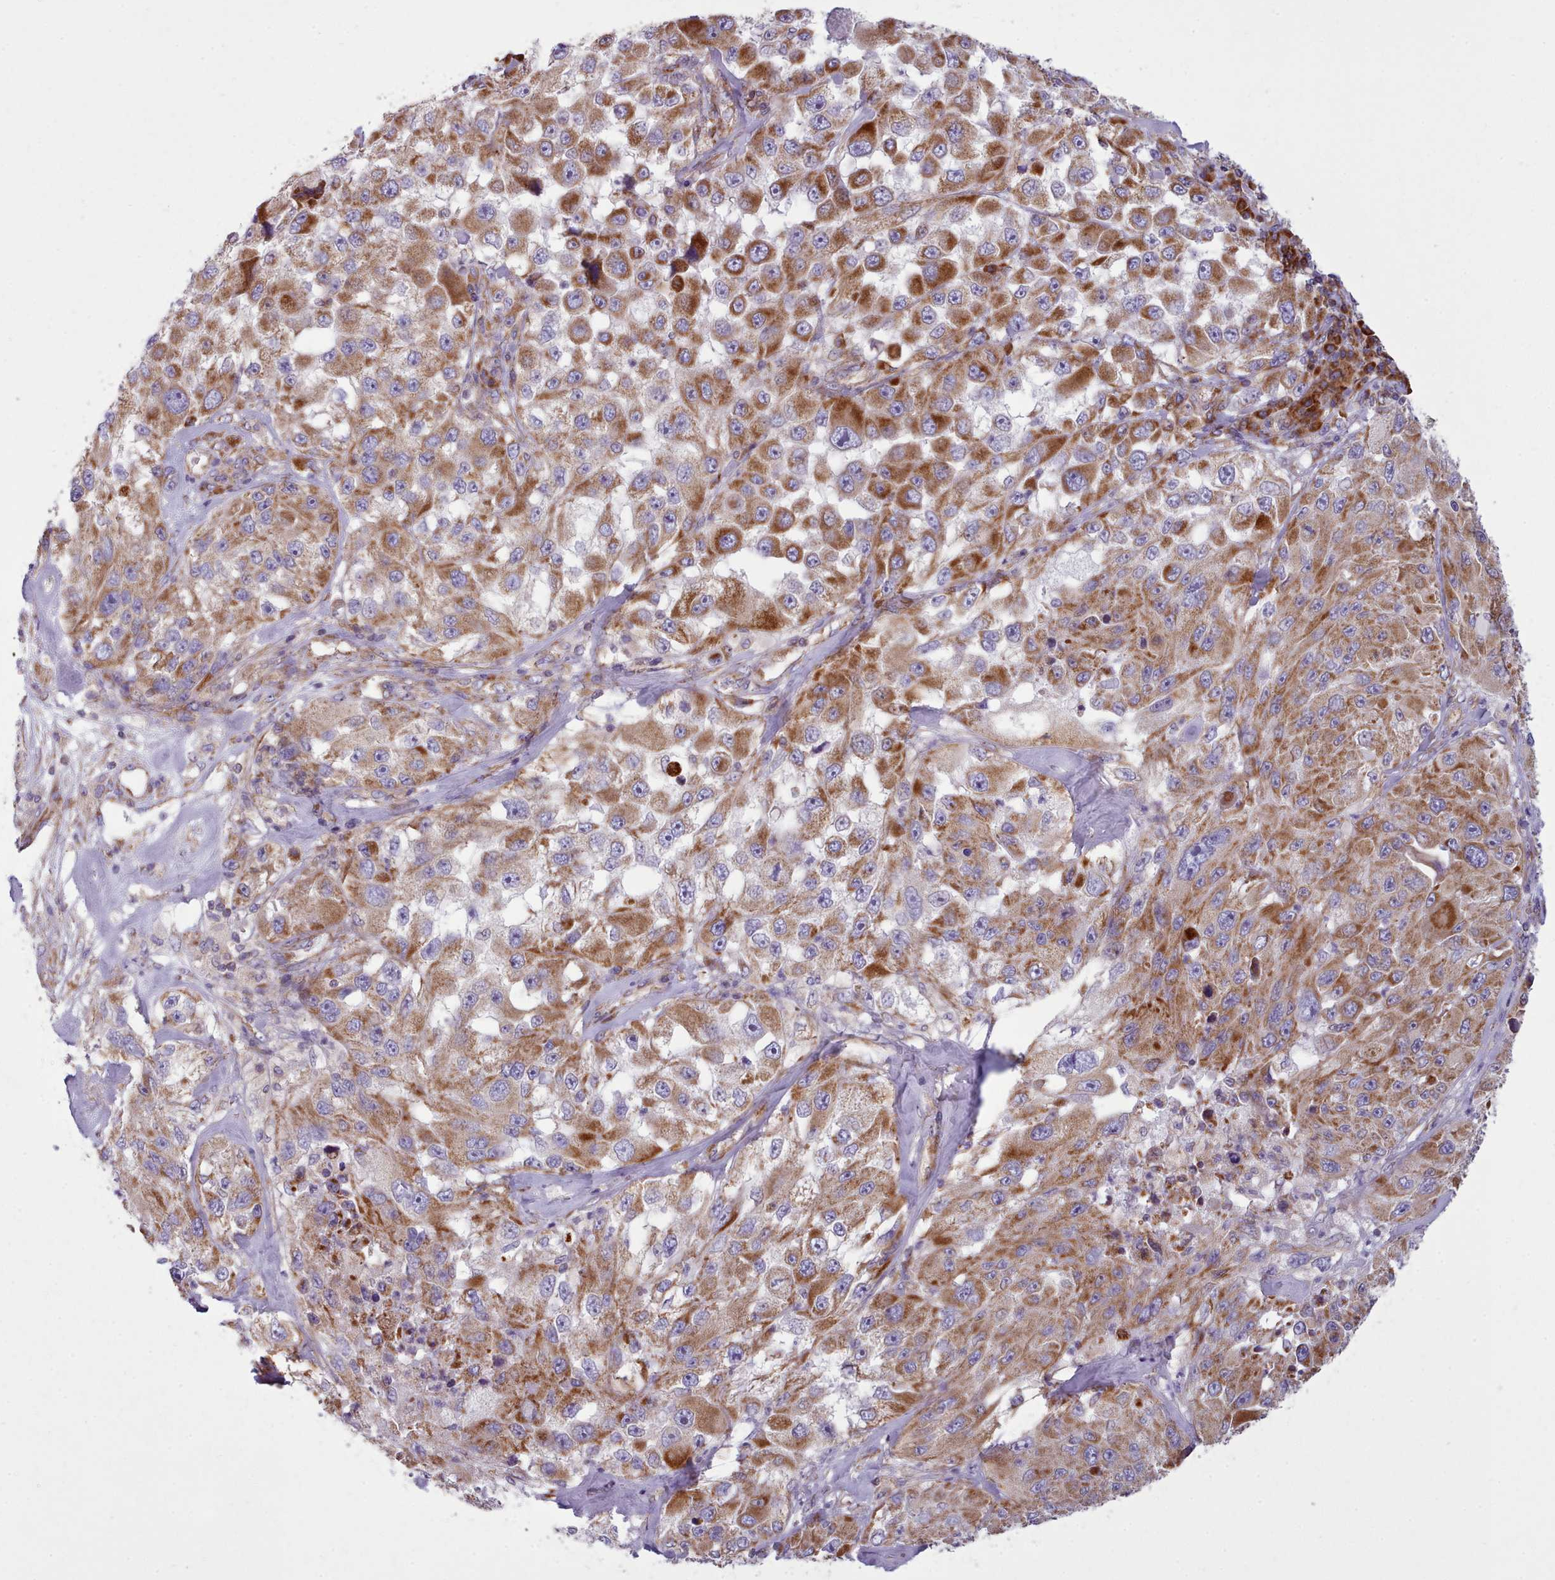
{"staining": {"intensity": "strong", "quantity": ">75%", "location": "cytoplasmic/membranous"}, "tissue": "melanoma", "cell_type": "Tumor cells", "image_type": "cancer", "snomed": [{"axis": "morphology", "description": "Malignant melanoma, Metastatic site"}, {"axis": "topography", "description": "Lymph node"}], "caption": "There is high levels of strong cytoplasmic/membranous positivity in tumor cells of melanoma, as demonstrated by immunohistochemical staining (brown color).", "gene": "SRP54", "patient": {"sex": "male", "age": 62}}